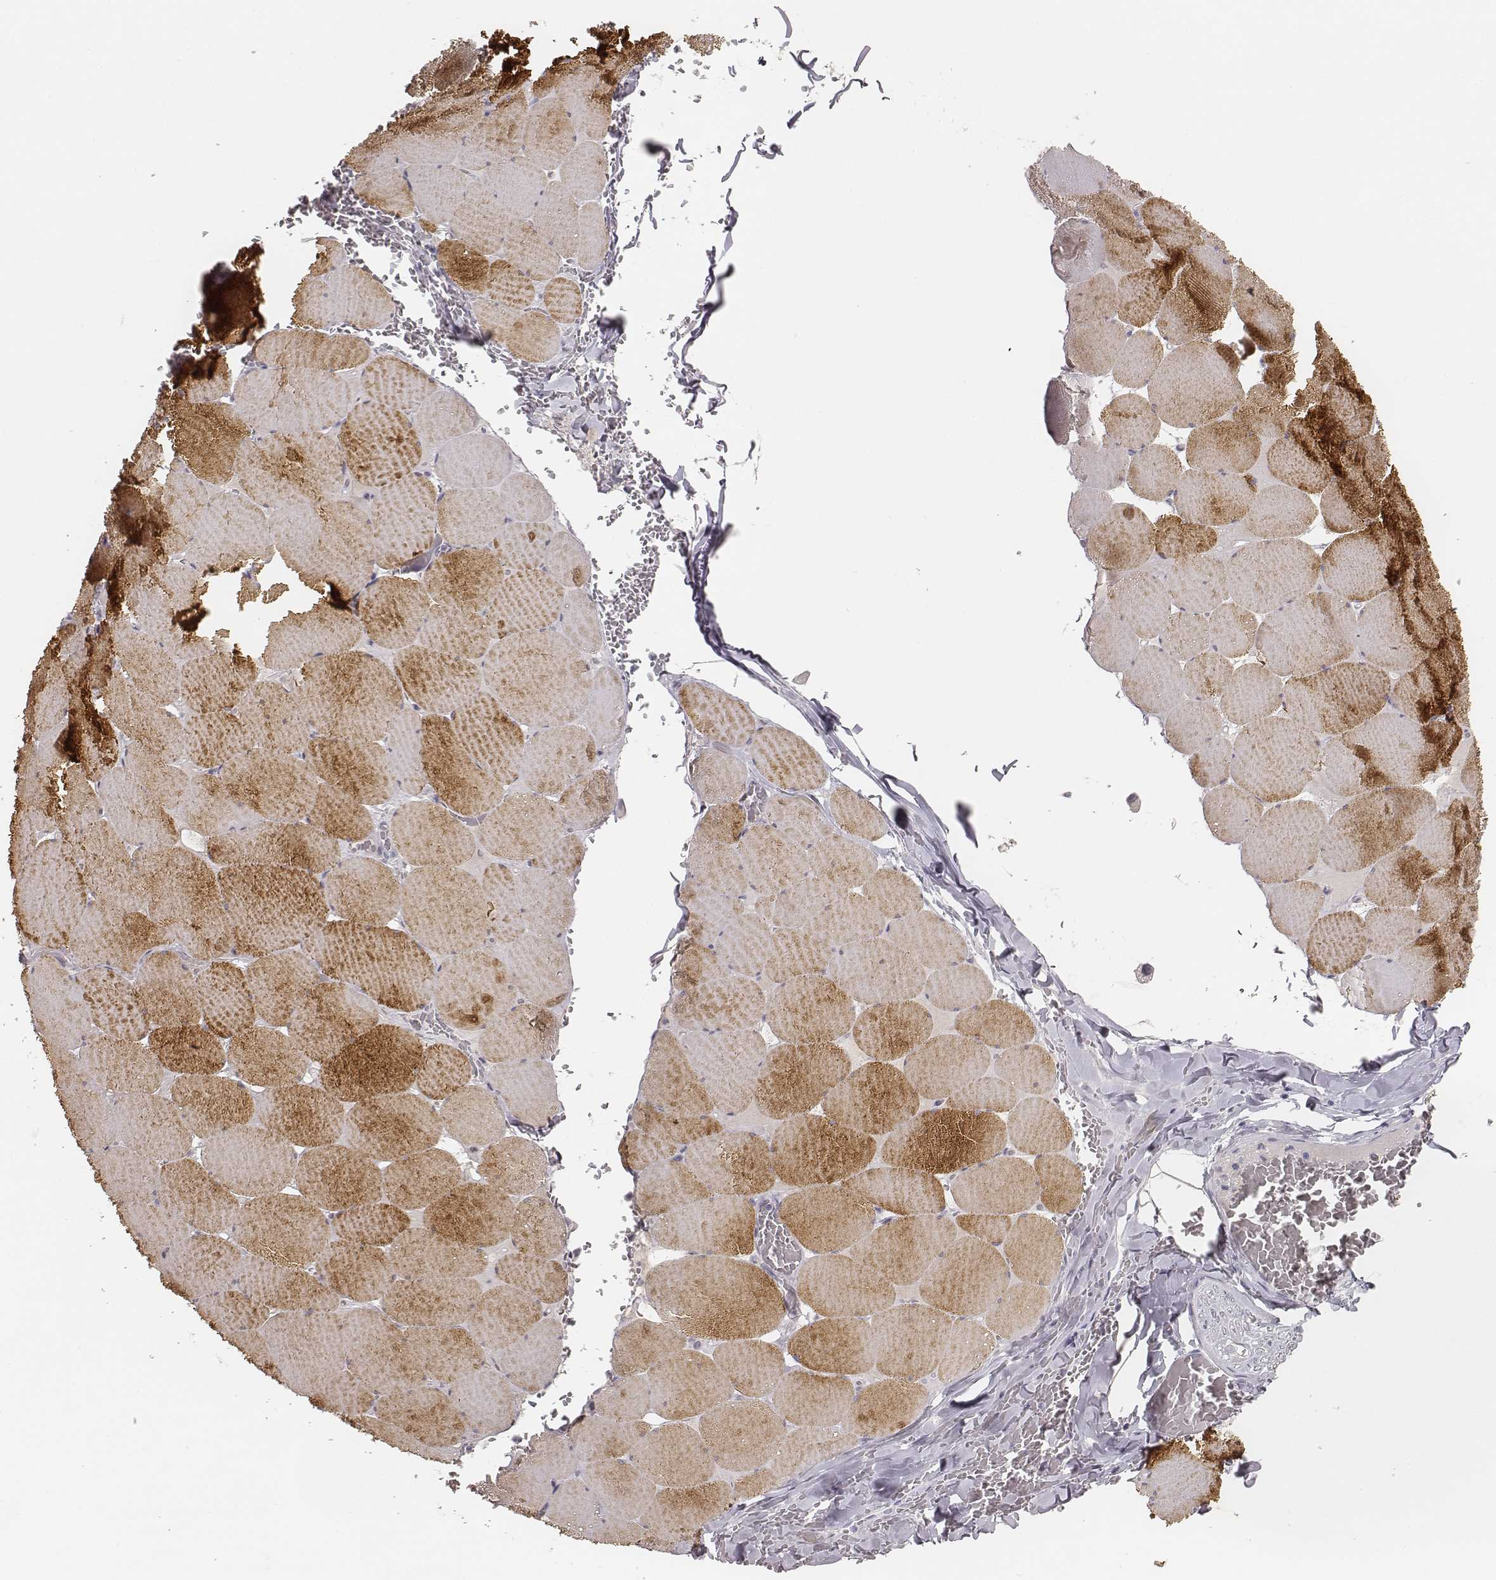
{"staining": {"intensity": "strong", "quantity": "25%-75%", "location": "cytoplasmic/membranous"}, "tissue": "skeletal muscle", "cell_type": "Myocytes", "image_type": "normal", "snomed": [{"axis": "morphology", "description": "Normal tissue, NOS"}, {"axis": "morphology", "description": "Malignant melanoma, Metastatic site"}, {"axis": "topography", "description": "Skeletal muscle"}], "caption": "A micrograph of human skeletal muscle stained for a protein reveals strong cytoplasmic/membranous brown staining in myocytes.", "gene": "MYH6", "patient": {"sex": "male", "age": 50}}